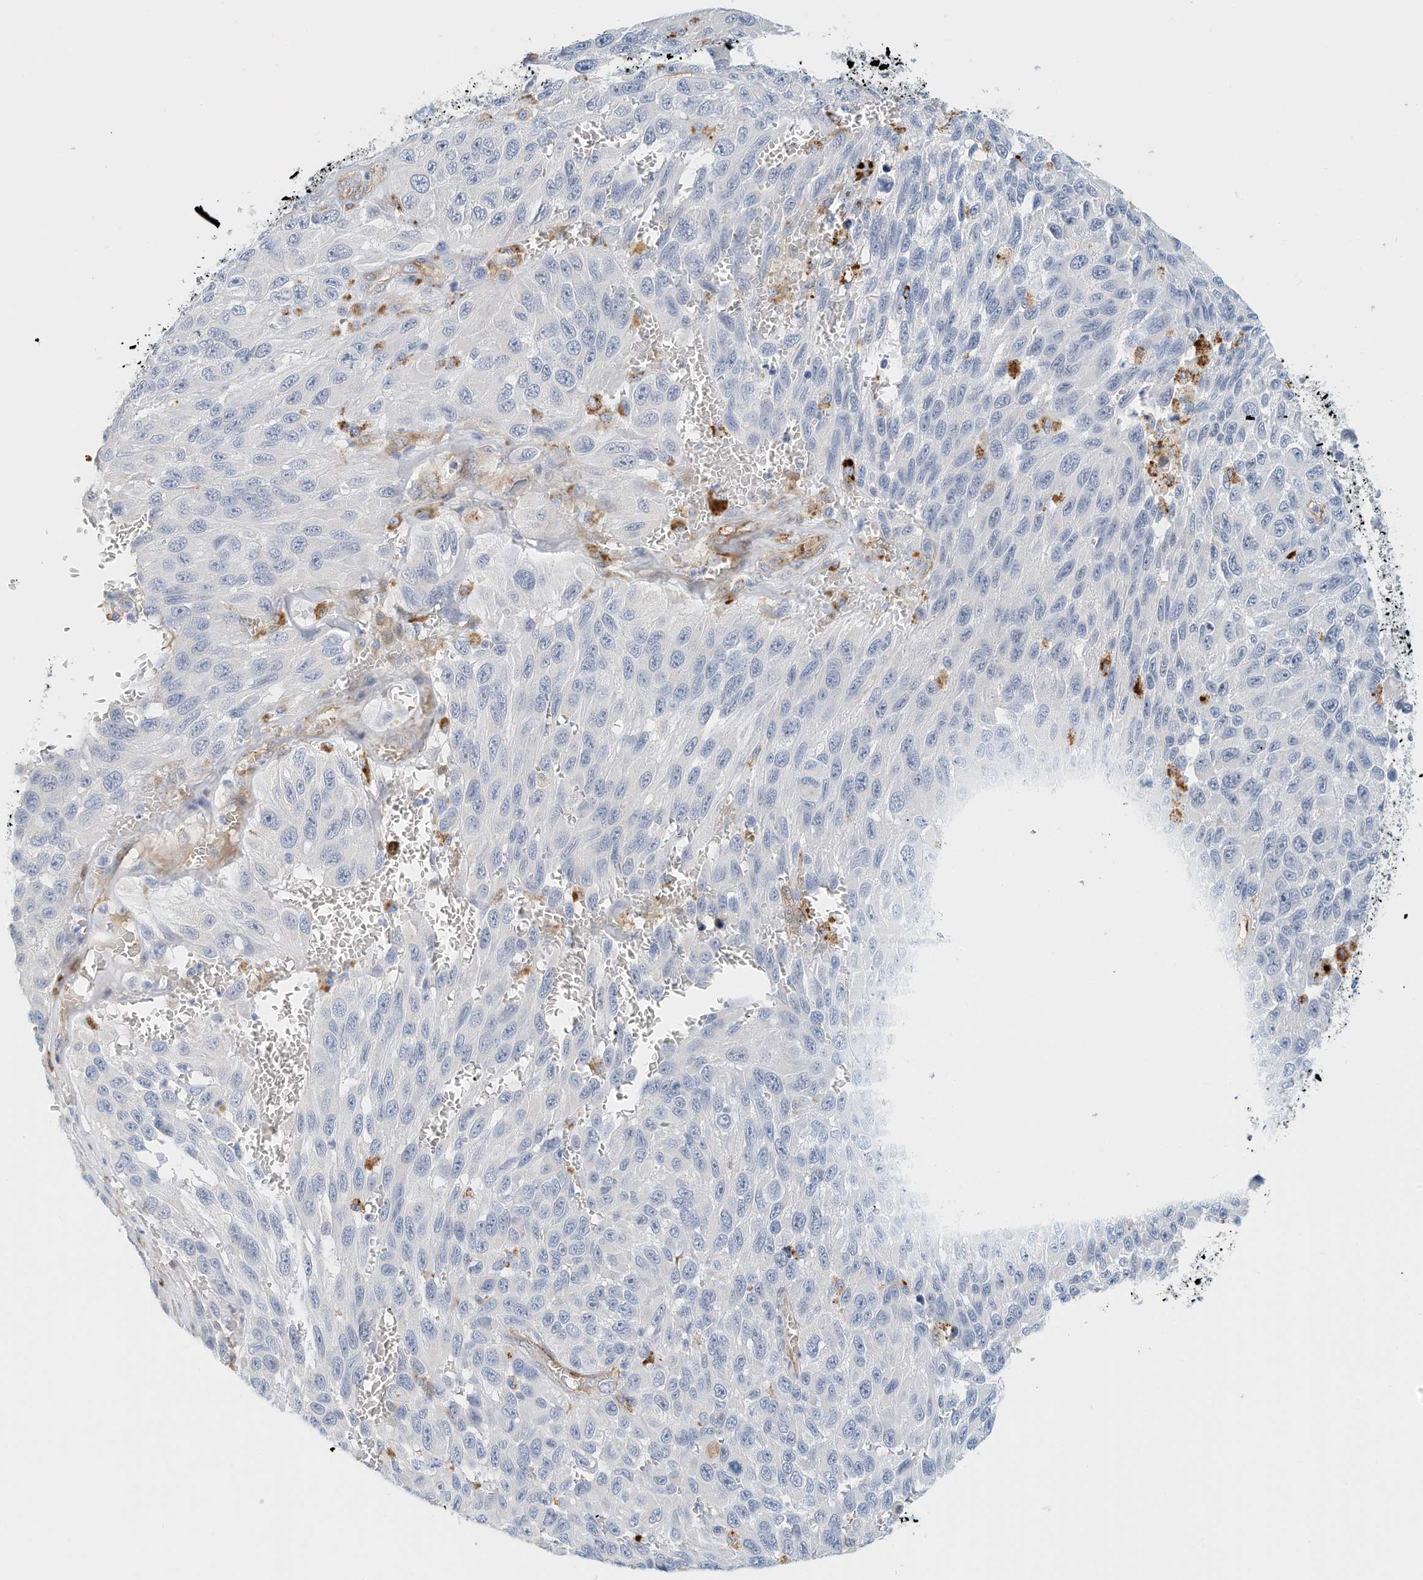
{"staining": {"intensity": "negative", "quantity": "none", "location": "none"}, "tissue": "melanoma", "cell_type": "Tumor cells", "image_type": "cancer", "snomed": [{"axis": "morphology", "description": "Malignant melanoma, NOS"}, {"axis": "topography", "description": "Skin"}], "caption": "Immunohistochemistry photomicrograph of neoplastic tissue: human melanoma stained with DAB (3,3'-diaminobenzidine) demonstrates no significant protein expression in tumor cells. Nuclei are stained in blue.", "gene": "ARHGAP28", "patient": {"sex": "female", "age": 96}}